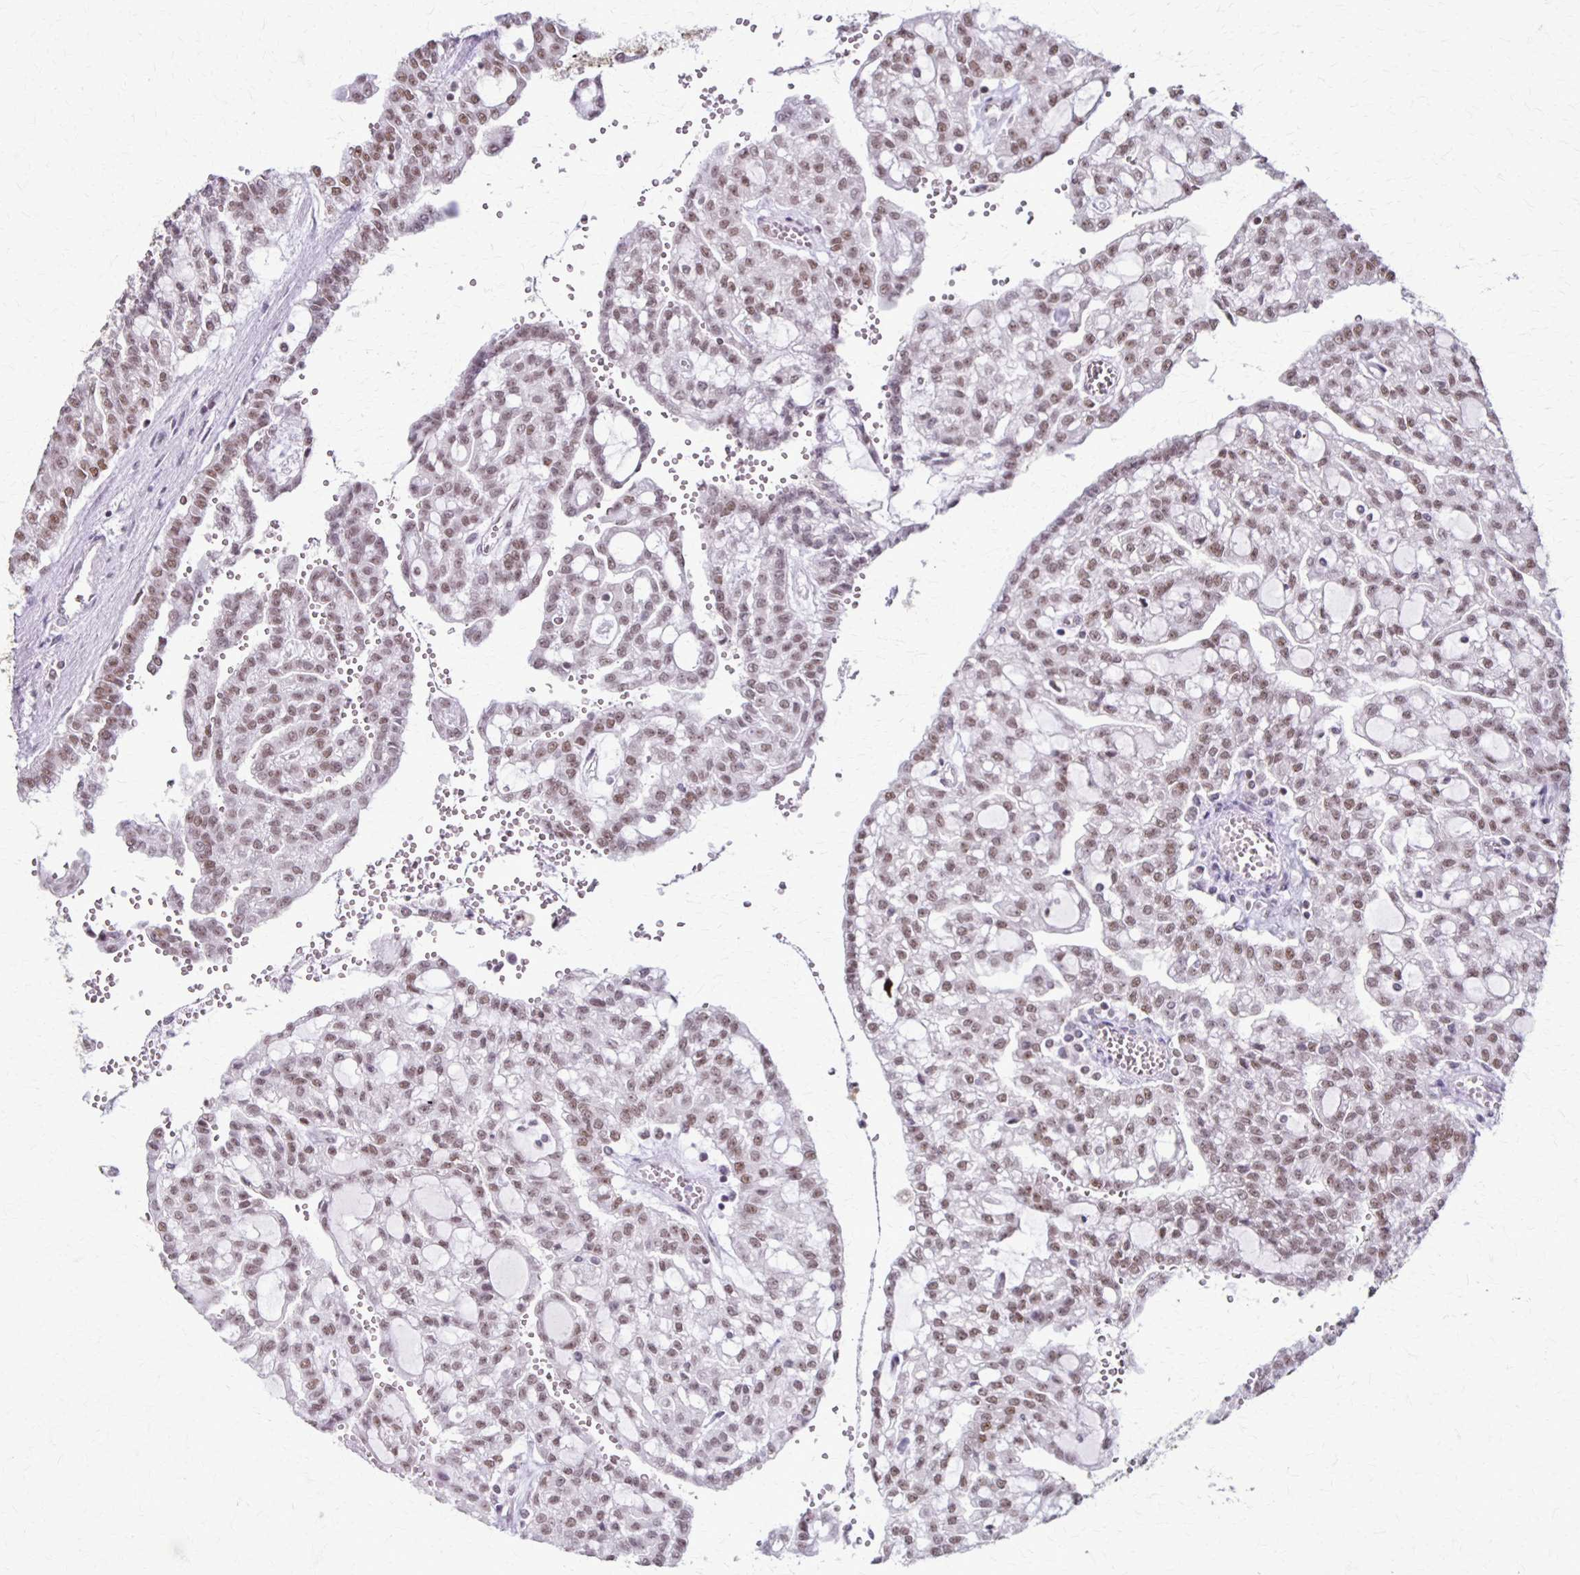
{"staining": {"intensity": "weak", "quantity": ">75%", "location": "nuclear"}, "tissue": "renal cancer", "cell_type": "Tumor cells", "image_type": "cancer", "snomed": [{"axis": "morphology", "description": "Adenocarcinoma, NOS"}, {"axis": "topography", "description": "Kidney"}], "caption": "Human adenocarcinoma (renal) stained with a brown dye reveals weak nuclear positive positivity in approximately >75% of tumor cells.", "gene": "XRCC6", "patient": {"sex": "male", "age": 63}}